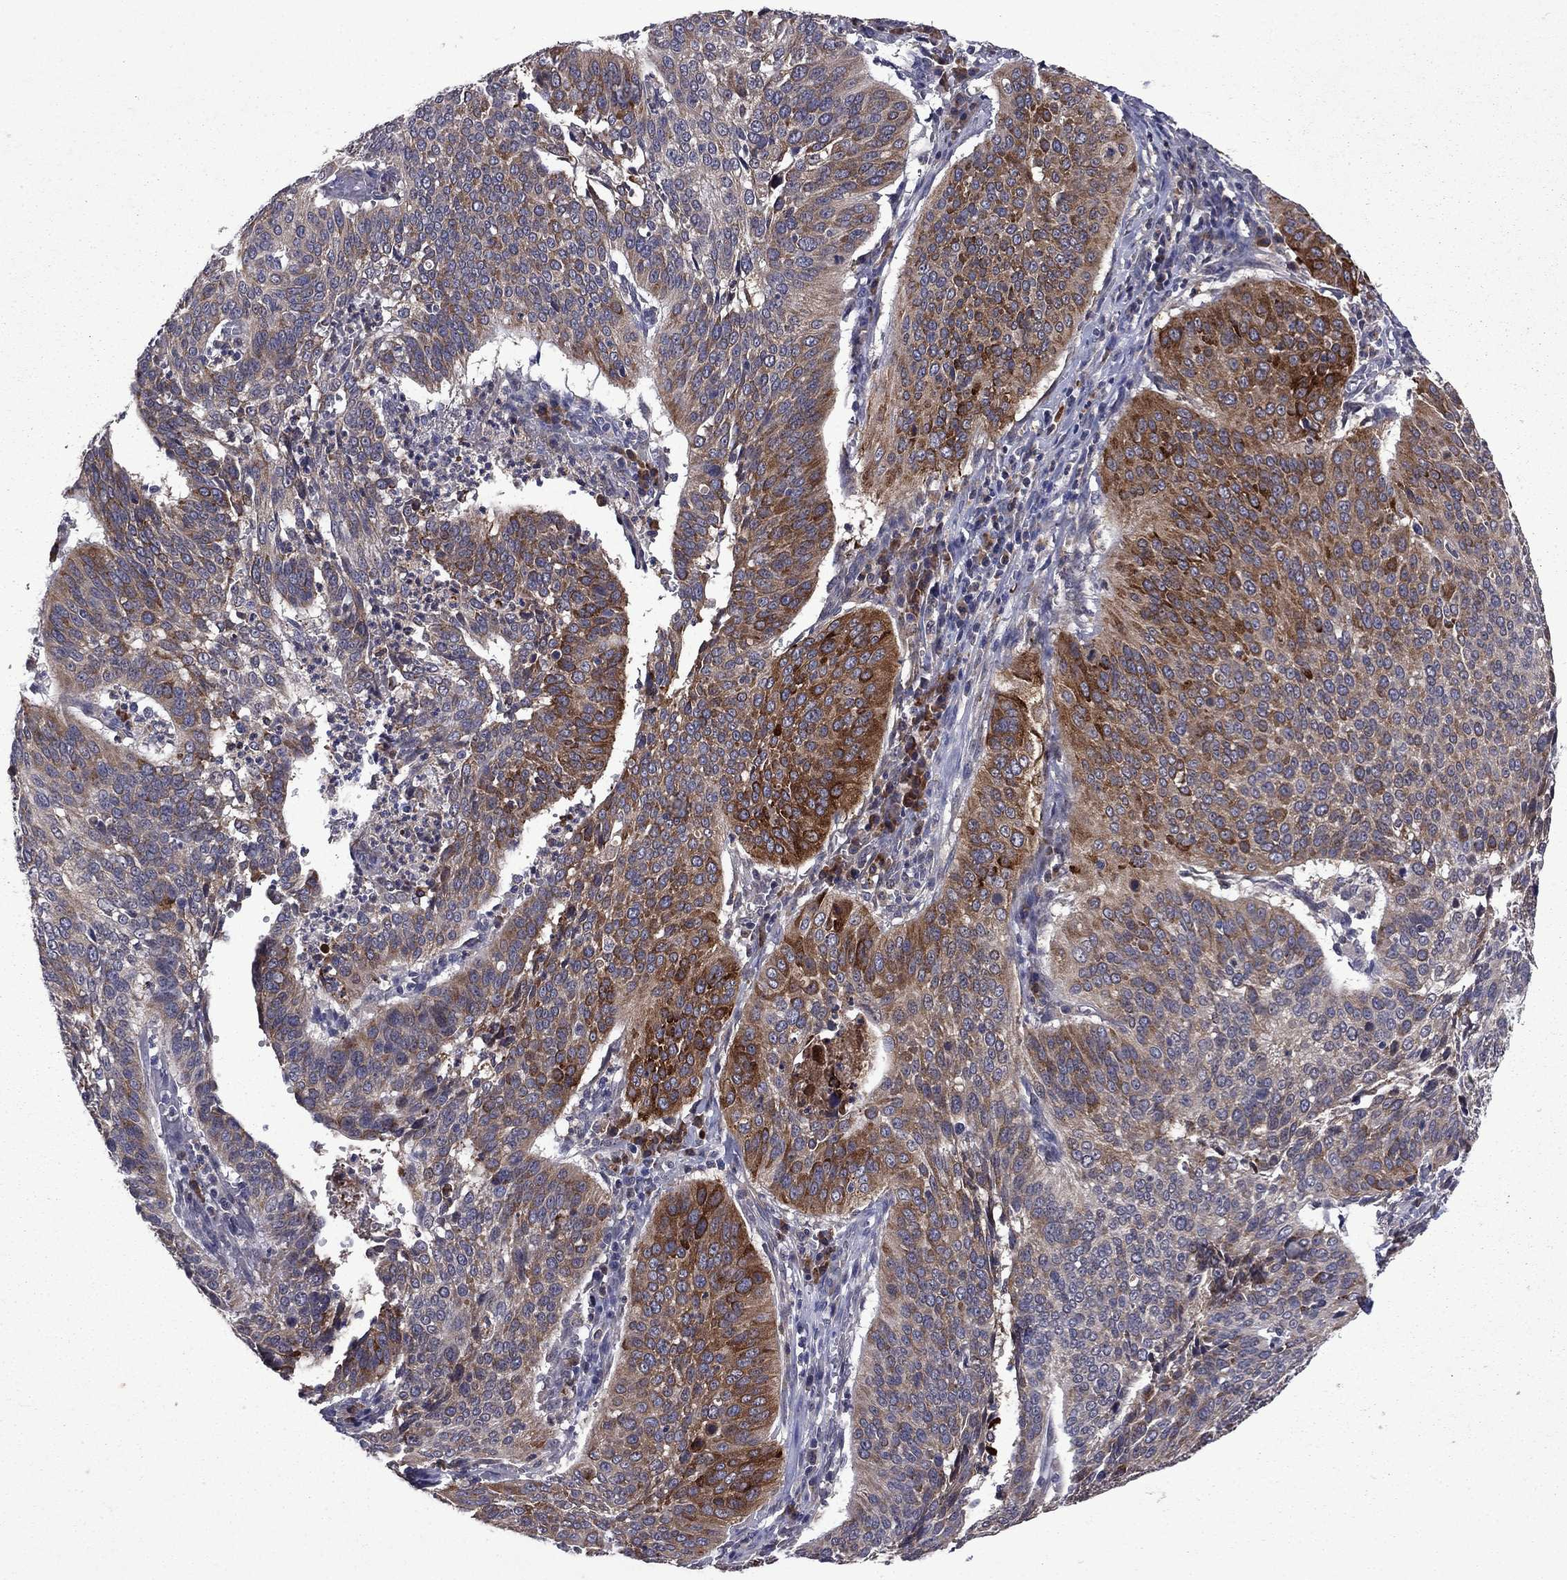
{"staining": {"intensity": "strong", "quantity": "<25%", "location": "cytoplasmic/membranous"}, "tissue": "cervical cancer", "cell_type": "Tumor cells", "image_type": "cancer", "snomed": [{"axis": "morphology", "description": "Normal tissue, NOS"}, {"axis": "morphology", "description": "Squamous cell carcinoma, NOS"}, {"axis": "topography", "description": "Cervix"}], "caption": "Cervical cancer was stained to show a protein in brown. There is medium levels of strong cytoplasmic/membranous expression in about <25% of tumor cells.", "gene": "ECM1", "patient": {"sex": "female", "age": 39}}